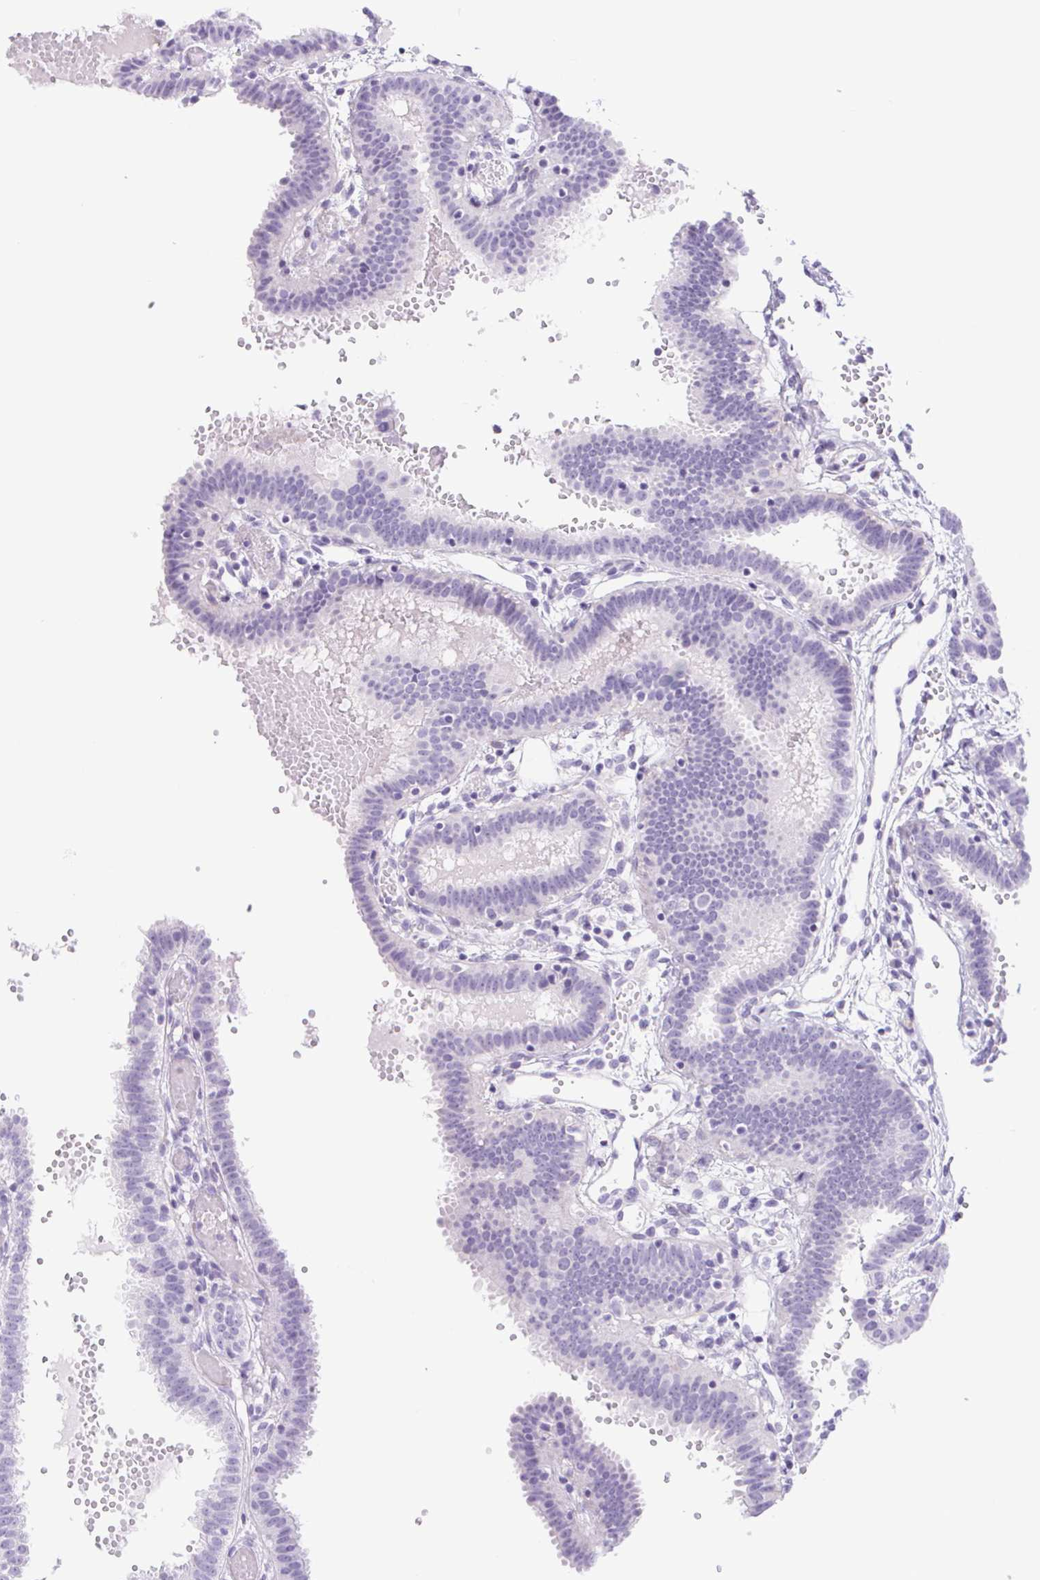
{"staining": {"intensity": "negative", "quantity": "none", "location": "none"}, "tissue": "fallopian tube", "cell_type": "Glandular cells", "image_type": "normal", "snomed": [{"axis": "morphology", "description": "Normal tissue, NOS"}, {"axis": "topography", "description": "Fallopian tube"}], "caption": "Immunohistochemical staining of benign human fallopian tube demonstrates no significant expression in glandular cells.", "gene": "CYP21A2", "patient": {"sex": "female", "age": 37}}